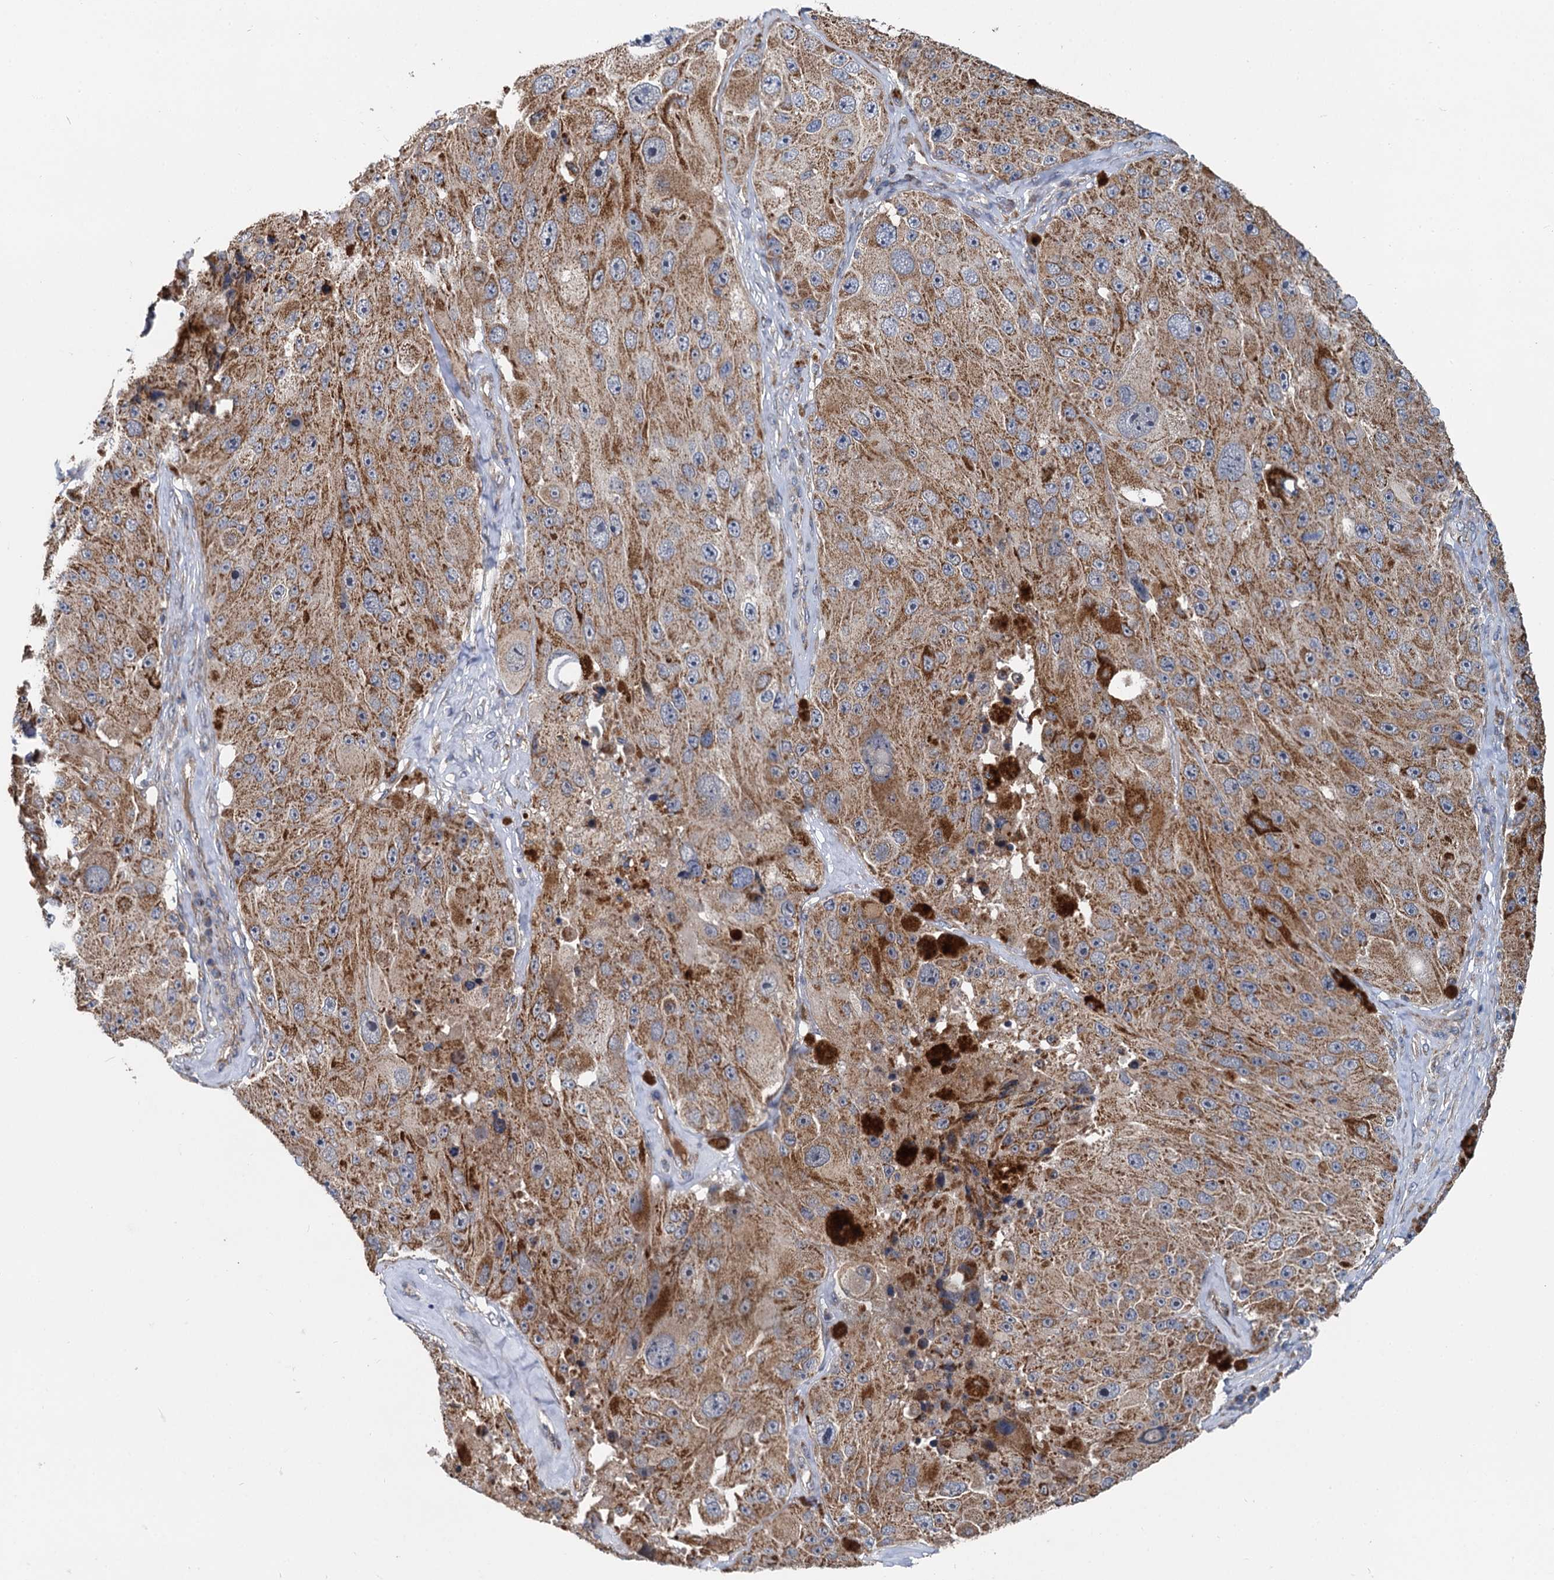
{"staining": {"intensity": "moderate", "quantity": ">75%", "location": "cytoplasmic/membranous"}, "tissue": "melanoma", "cell_type": "Tumor cells", "image_type": "cancer", "snomed": [{"axis": "morphology", "description": "Malignant melanoma, Metastatic site"}, {"axis": "topography", "description": "Lymph node"}], "caption": "Human malignant melanoma (metastatic site) stained with a protein marker reveals moderate staining in tumor cells.", "gene": "SPRYD3", "patient": {"sex": "male", "age": 62}}